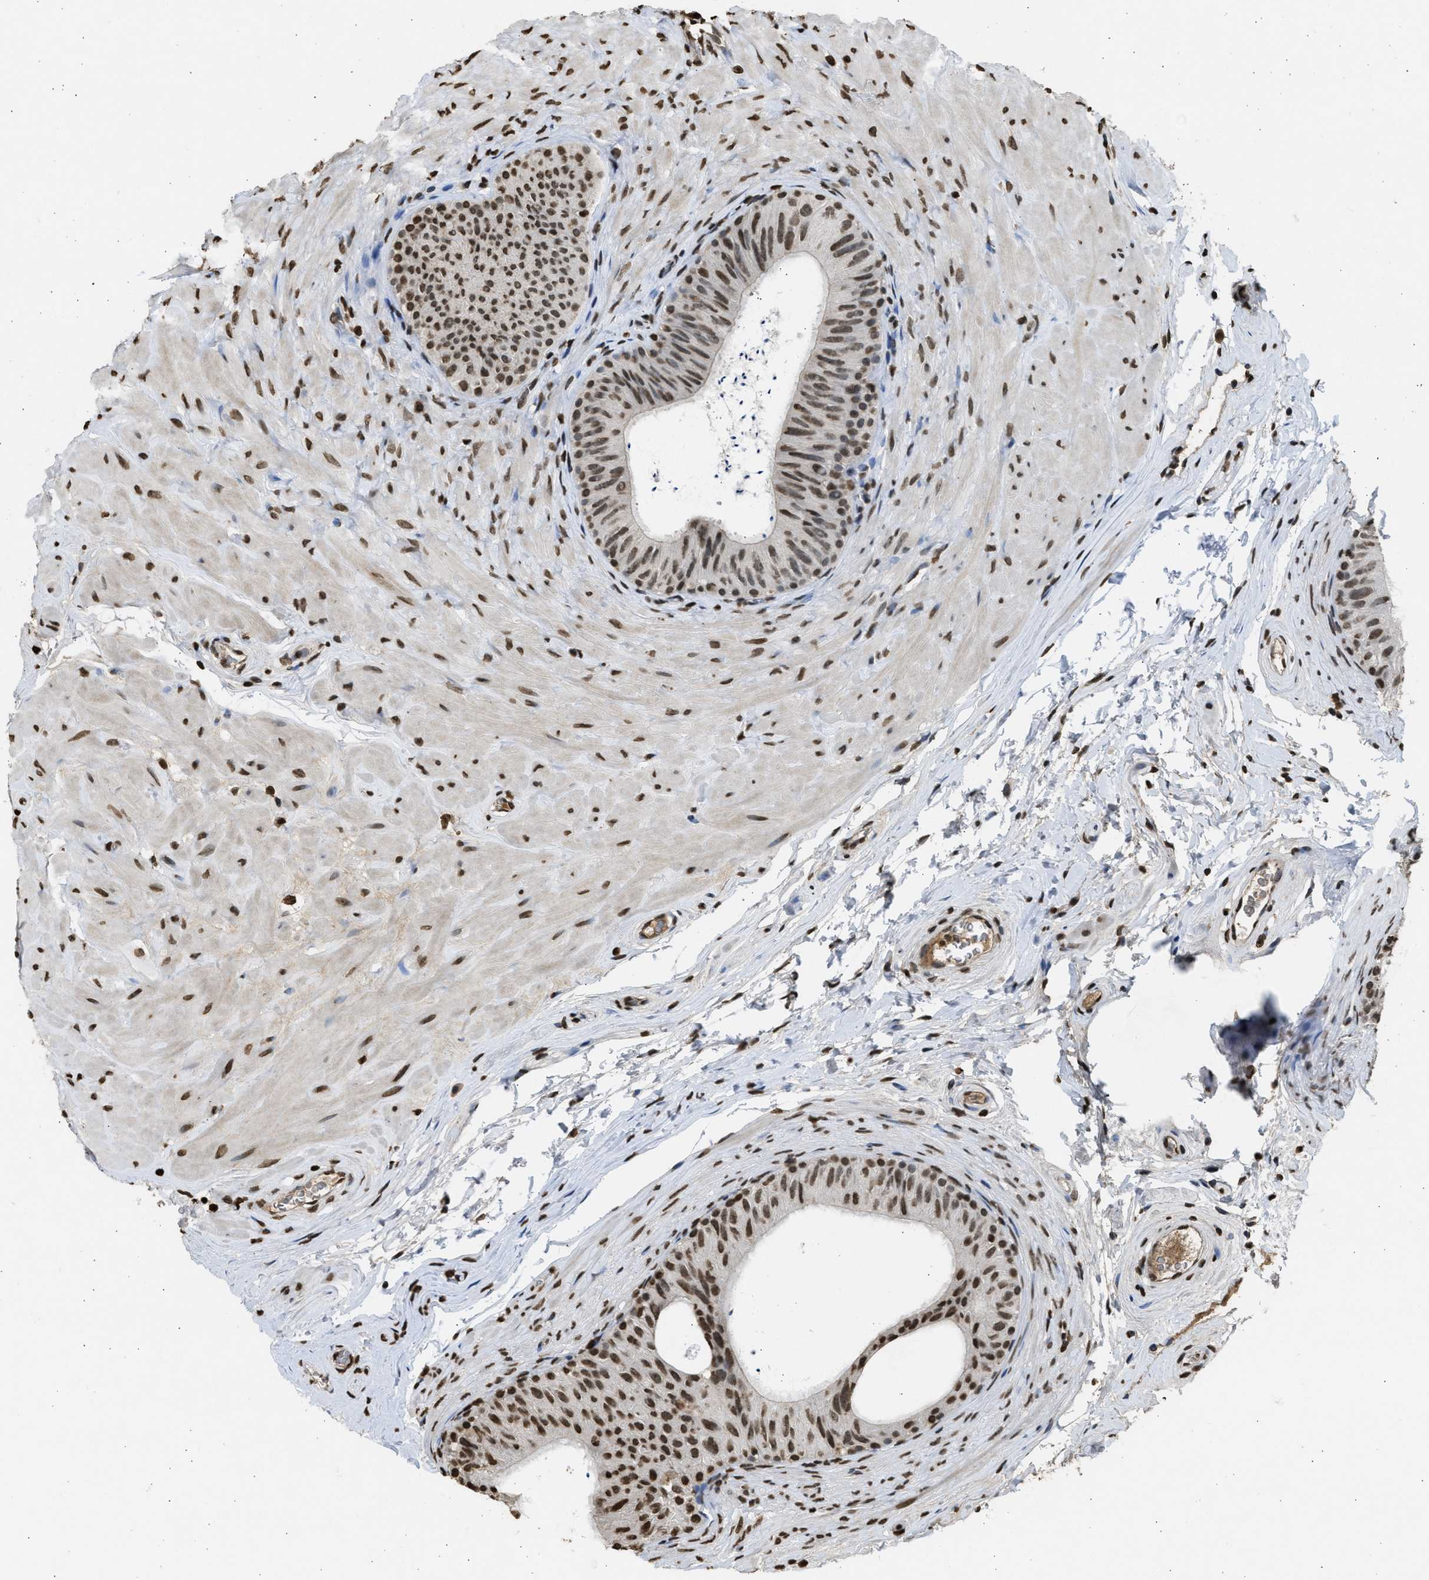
{"staining": {"intensity": "moderate", "quantity": ">75%", "location": "nuclear"}, "tissue": "epididymis", "cell_type": "Glandular cells", "image_type": "normal", "snomed": [{"axis": "morphology", "description": "Normal tissue, NOS"}, {"axis": "topography", "description": "Epididymis"}], "caption": "The image demonstrates immunohistochemical staining of benign epididymis. There is moderate nuclear positivity is appreciated in about >75% of glandular cells. (DAB (3,3'-diaminobenzidine) = brown stain, brightfield microscopy at high magnification).", "gene": "RRAGC", "patient": {"sex": "male", "age": 34}}